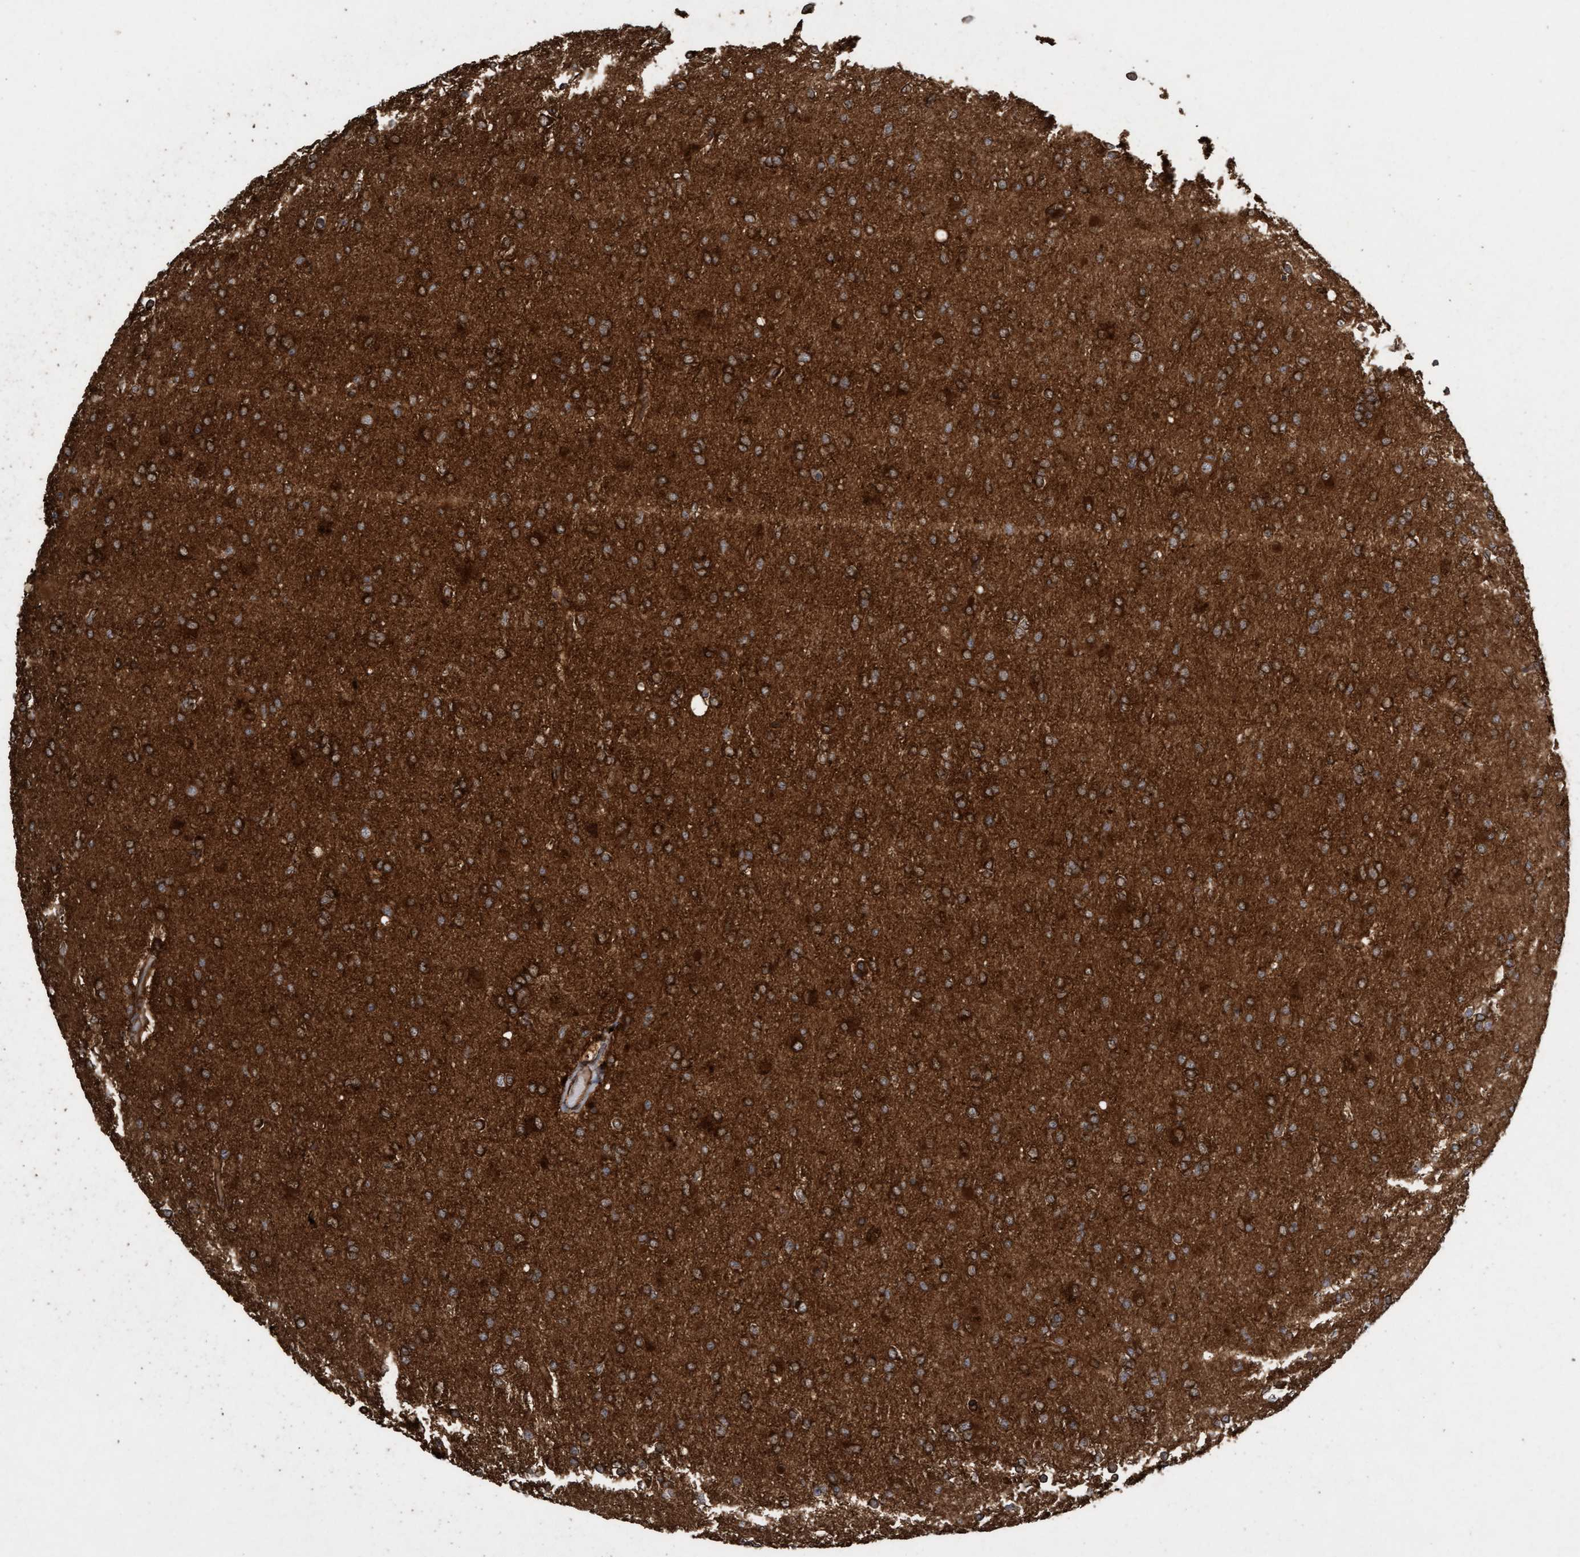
{"staining": {"intensity": "strong", "quantity": ">75%", "location": "cytoplasmic/membranous"}, "tissue": "glioma", "cell_type": "Tumor cells", "image_type": "cancer", "snomed": [{"axis": "morphology", "description": "Glioma, malignant, High grade"}, {"axis": "topography", "description": "Cerebral cortex"}], "caption": "Immunohistochemical staining of human malignant glioma (high-grade) exhibits high levels of strong cytoplasmic/membranous protein staining in about >75% of tumor cells. Nuclei are stained in blue.", "gene": "CDC42EP4", "patient": {"sex": "female", "age": 36}}